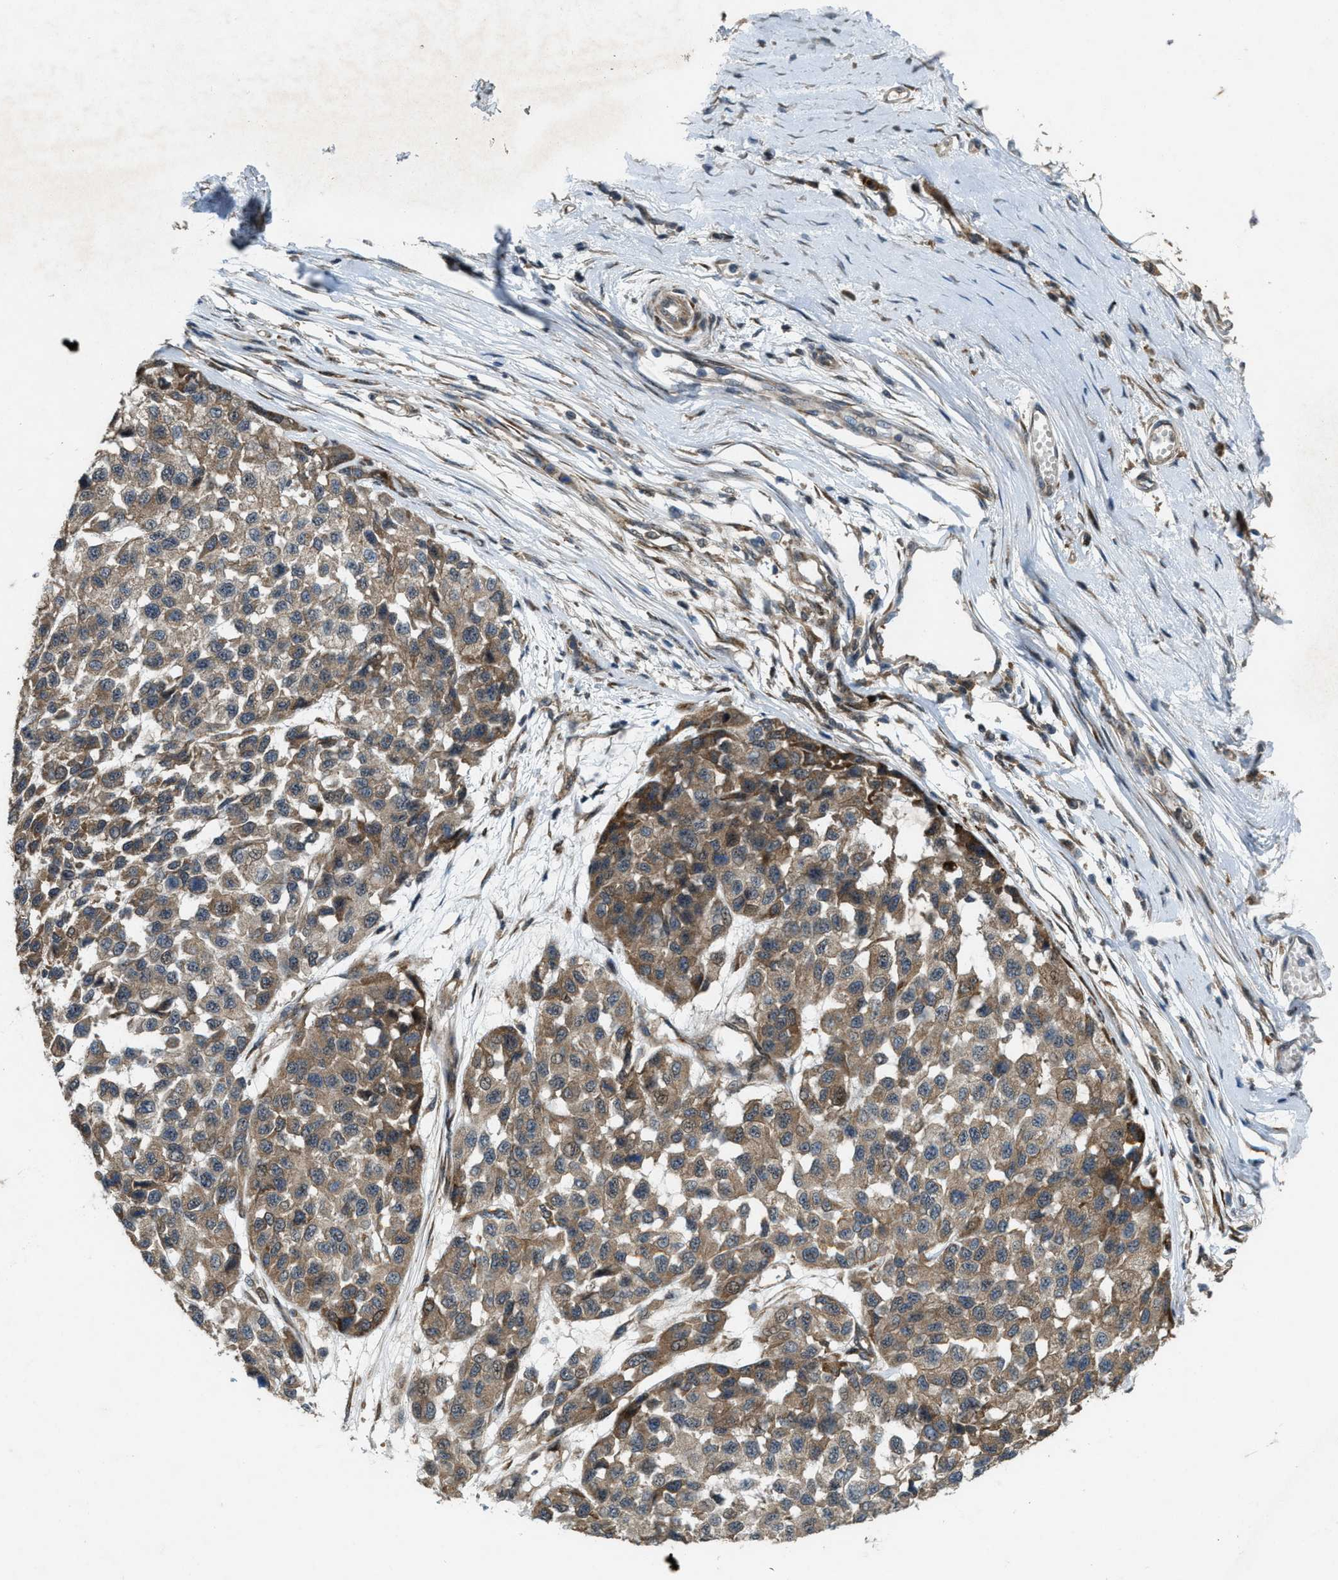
{"staining": {"intensity": "weak", "quantity": ">75%", "location": "cytoplasmic/membranous"}, "tissue": "melanoma", "cell_type": "Tumor cells", "image_type": "cancer", "snomed": [{"axis": "morphology", "description": "Malignant melanoma, NOS"}, {"axis": "topography", "description": "Skin"}], "caption": "The immunohistochemical stain labels weak cytoplasmic/membranous positivity in tumor cells of malignant melanoma tissue.", "gene": "LRRC72", "patient": {"sex": "male", "age": 62}}